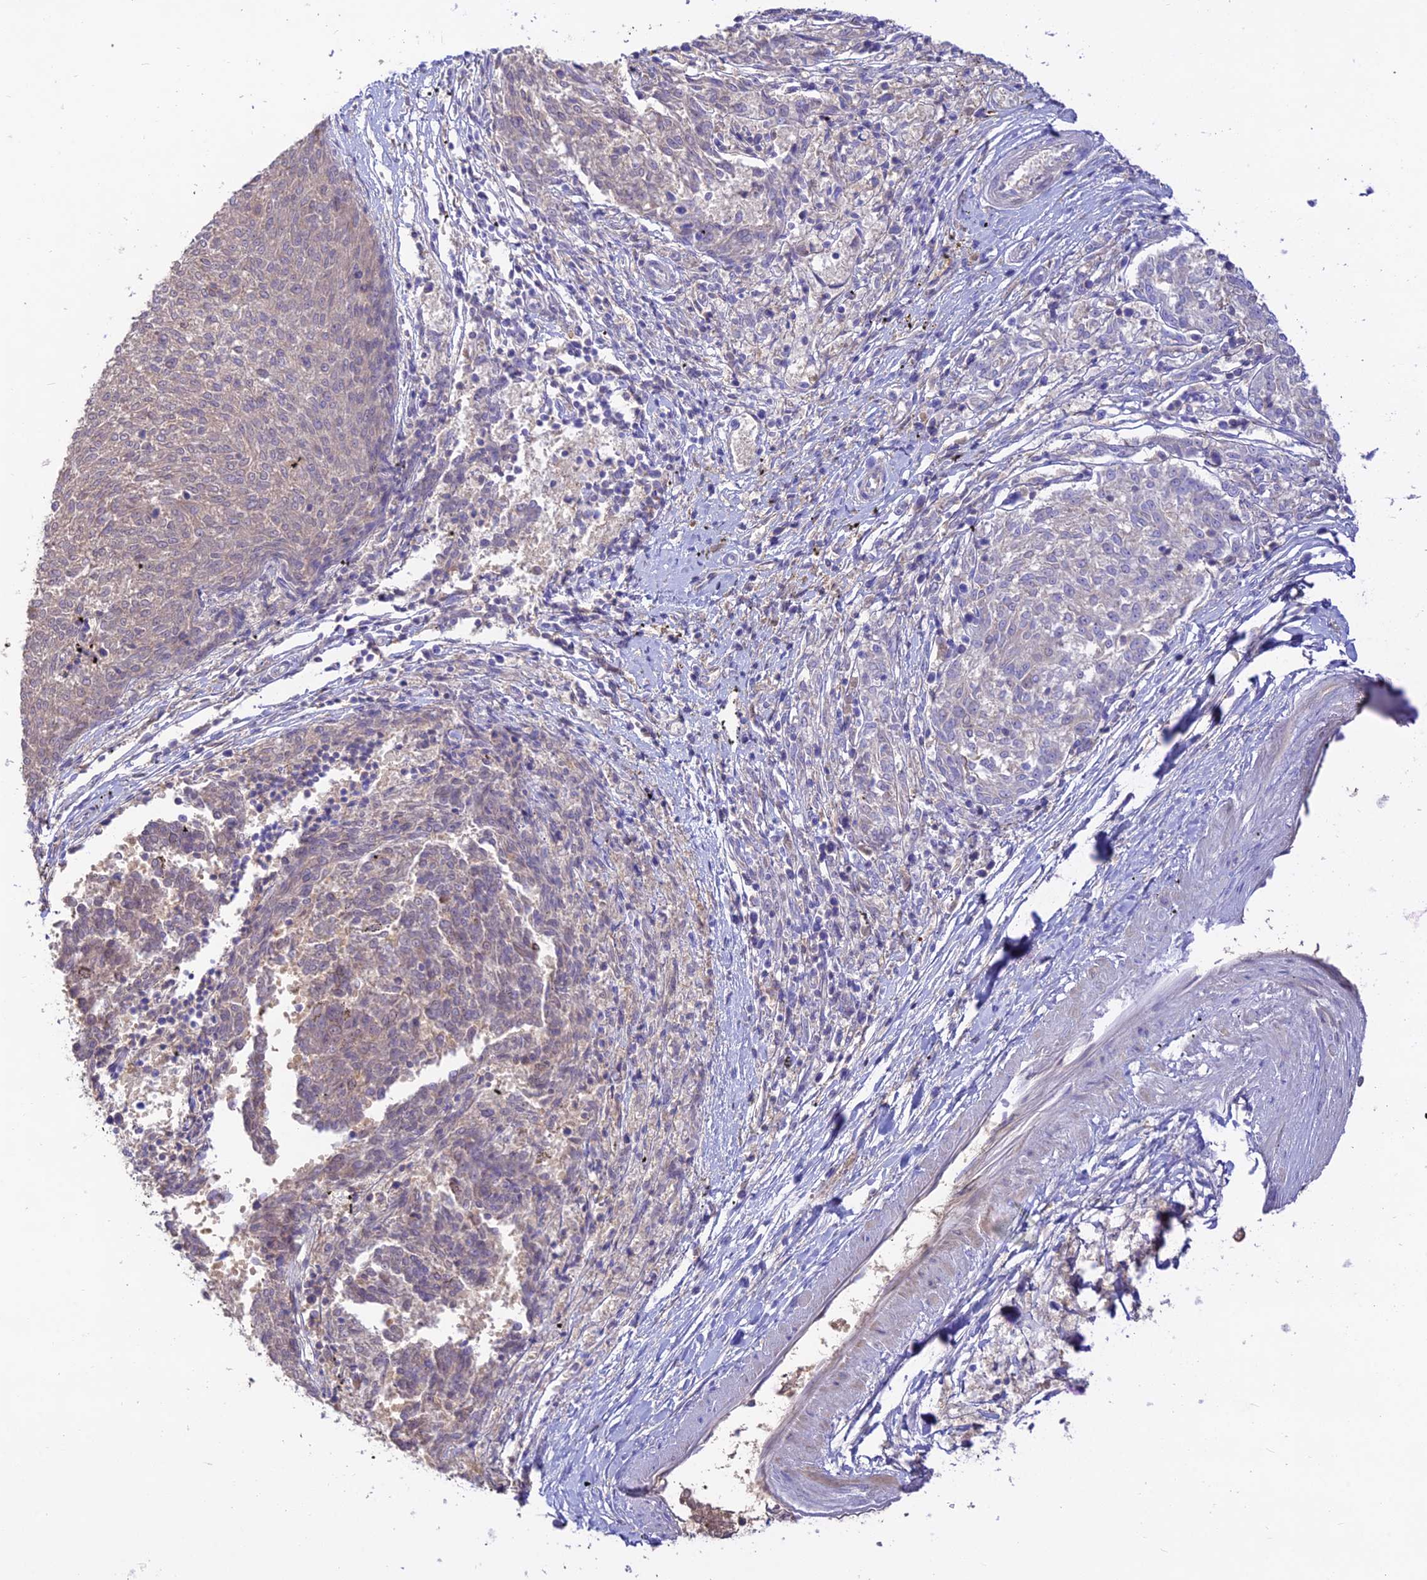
{"staining": {"intensity": "negative", "quantity": "none", "location": "none"}, "tissue": "melanoma", "cell_type": "Tumor cells", "image_type": "cancer", "snomed": [{"axis": "morphology", "description": "Malignant melanoma, NOS"}, {"axis": "topography", "description": "Skin"}], "caption": "This is an IHC photomicrograph of human malignant melanoma. There is no staining in tumor cells.", "gene": "NLRP9", "patient": {"sex": "female", "age": 72}}